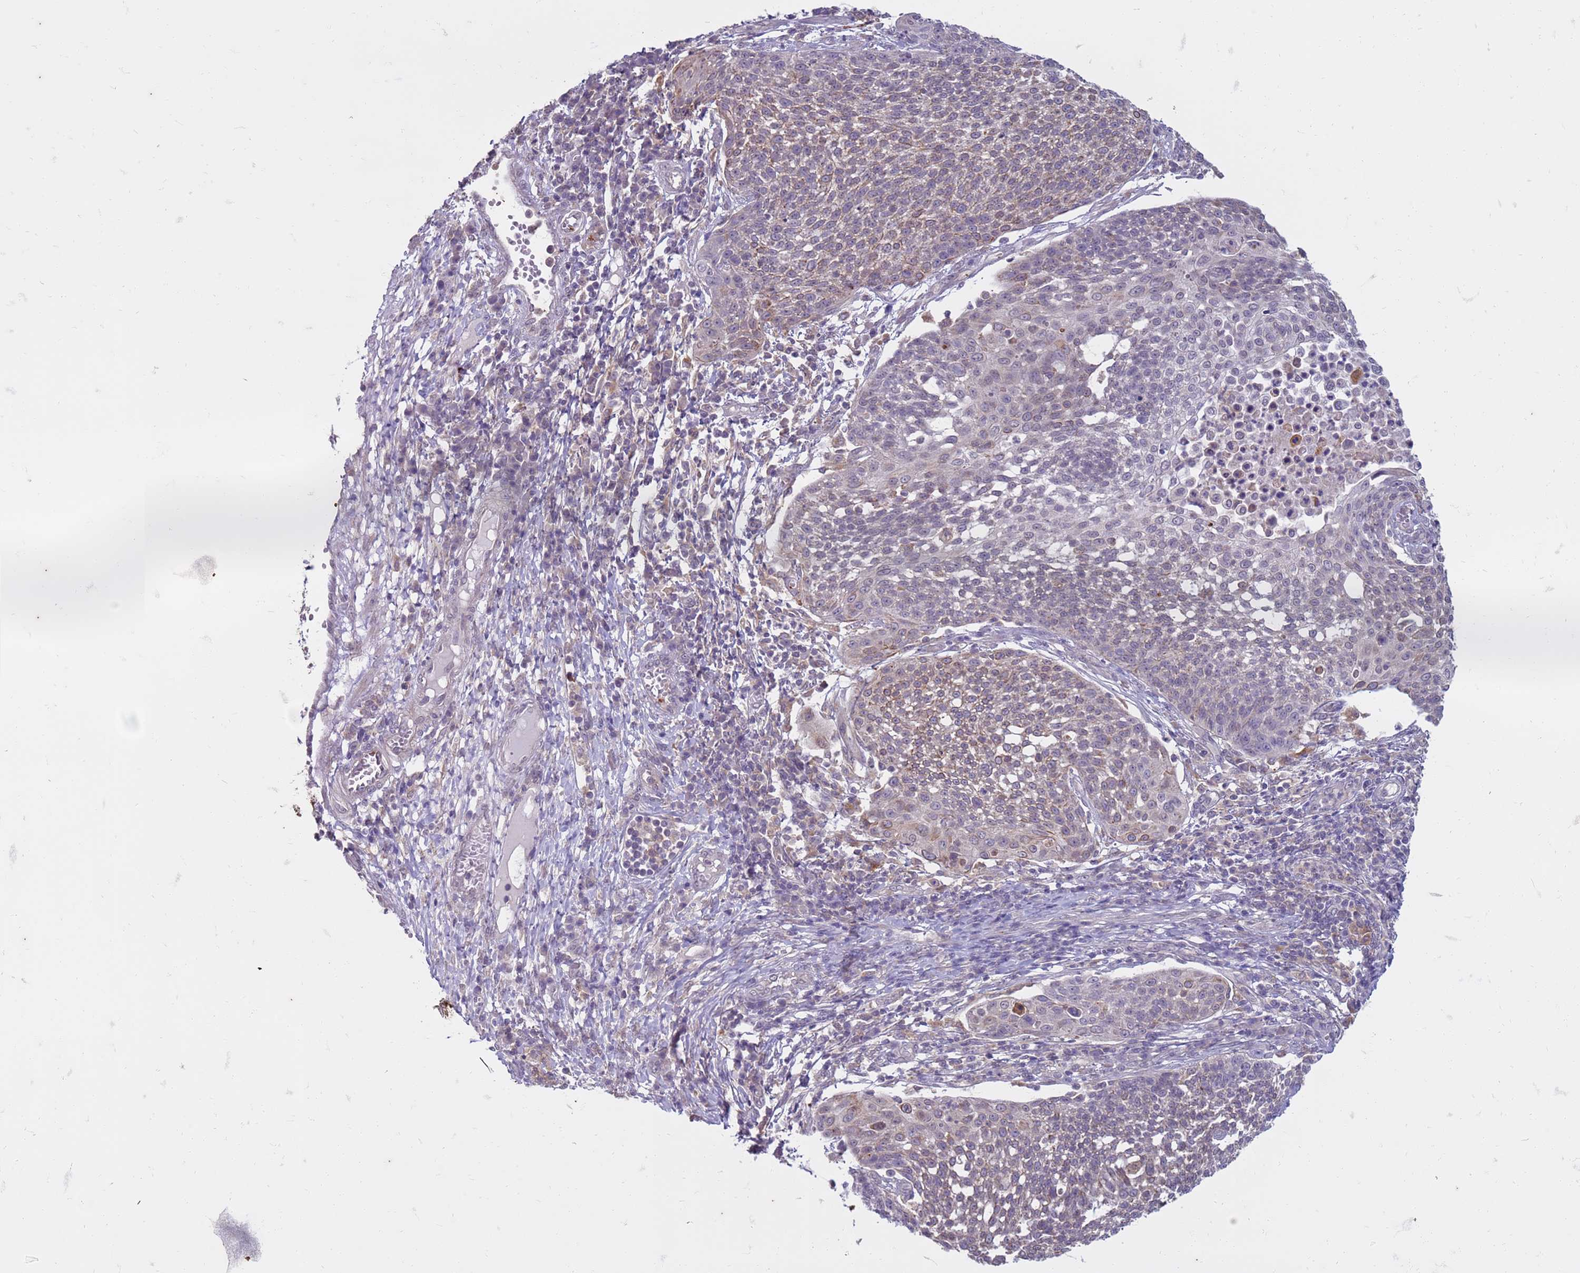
{"staining": {"intensity": "weak", "quantity": "<25%", "location": "cytoplasmic/membranous"}, "tissue": "cervical cancer", "cell_type": "Tumor cells", "image_type": "cancer", "snomed": [{"axis": "morphology", "description": "Squamous cell carcinoma, NOS"}, {"axis": "topography", "description": "Cervix"}], "caption": "Image shows no protein positivity in tumor cells of squamous cell carcinoma (cervical) tissue.", "gene": "SLC15A3", "patient": {"sex": "female", "age": 34}}